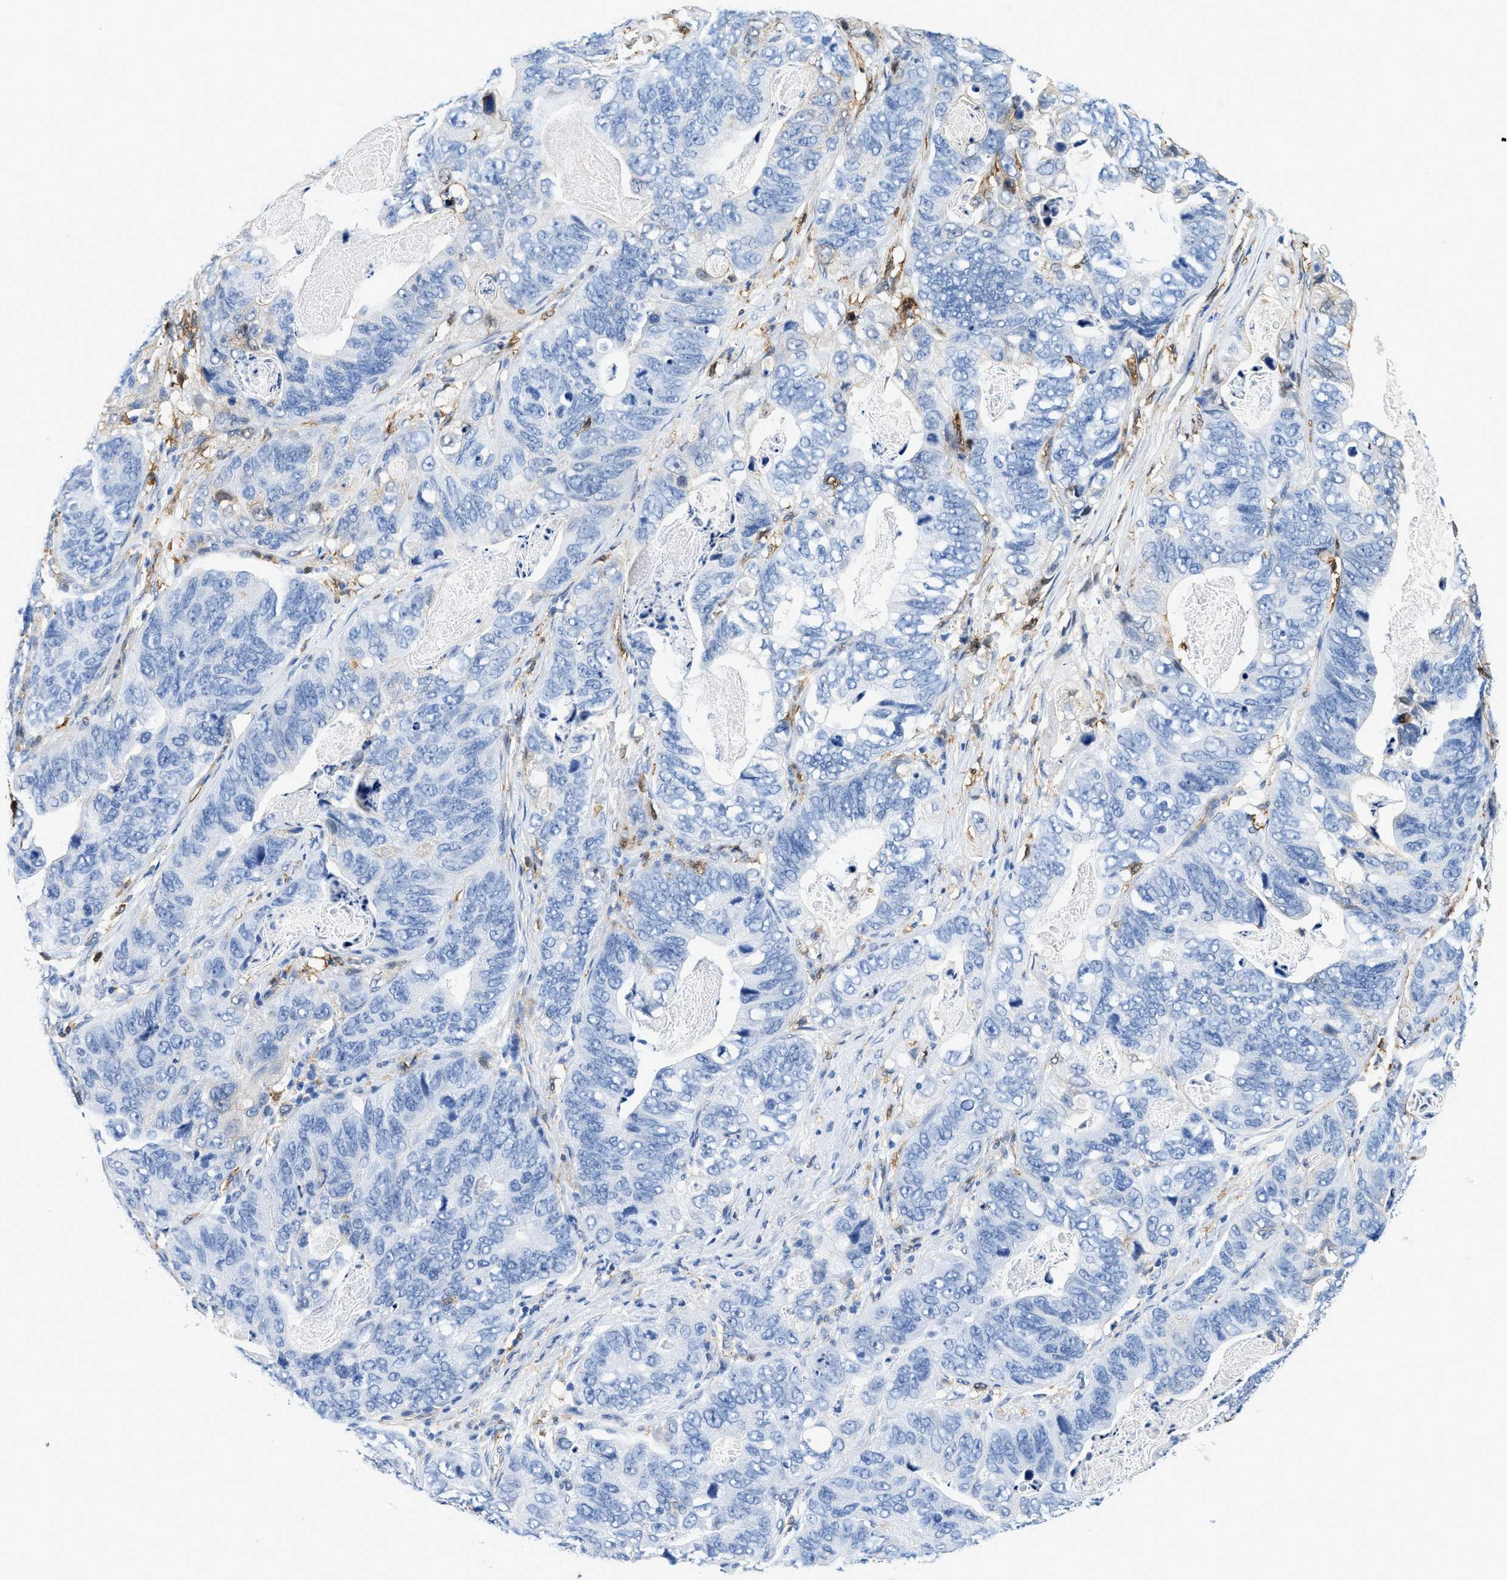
{"staining": {"intensity": "negative", "quantity": "none", "location": "none"}, "tissue": "stomach cancer", "cell_type": "Tumor cells", "image_type": "cancer", "snomed": [{"axis": "morphology", "description": "Adenocarcinoma, NOS"}, {"axis": "topography", "description": "Stomach"}], "caption": "Tumor cells show no significant protein expression in stomach cancer (adenocarcinoma). Brightfield microscopy of immunohistochemistry (IHC) stained with DAB (brown) and hematoxylin (blue), captured at high magnification.", "gene": "GSN", "patient": {"sex": "female", "age": 89}}